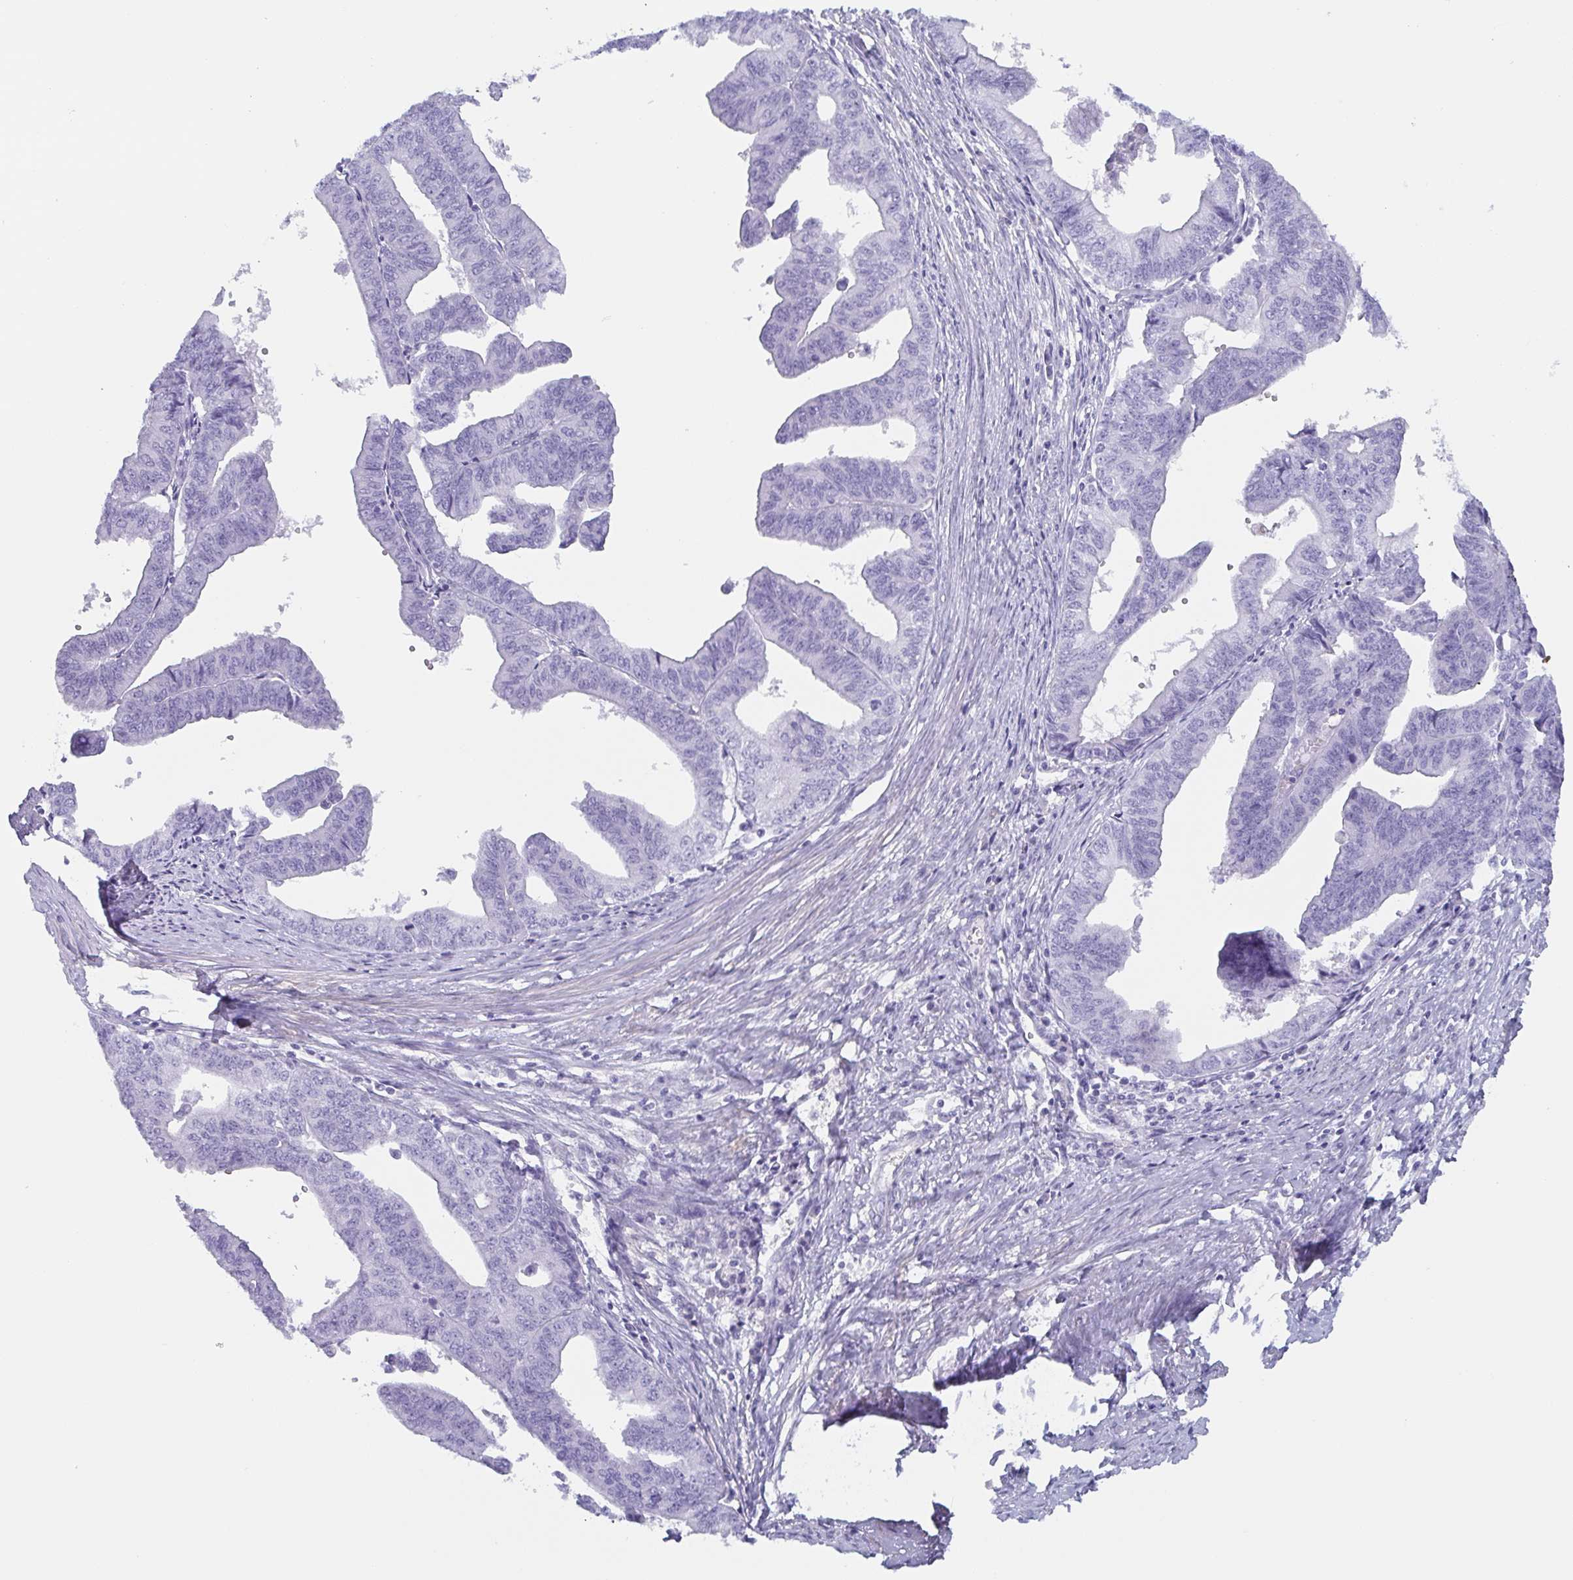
{"staining": {"intensity": "negative", "quantity": "none", "location": "none"}, "tissue": "endometrial cancer", "cell_type": "Tumor cells", "image_type": "cancer", "snomed": [{"axis": "morphology", "description": "Adenocarcinoma, NOS"}, {"axis": "topography", "description": "Endometrium"}], "caption": "This is an IHC micrograph of endometrial adenocarcinoma. There is no positivity in tumor cells.", "gene": "TAGLN3", "patient": {"sex": "female", "age": 65}}